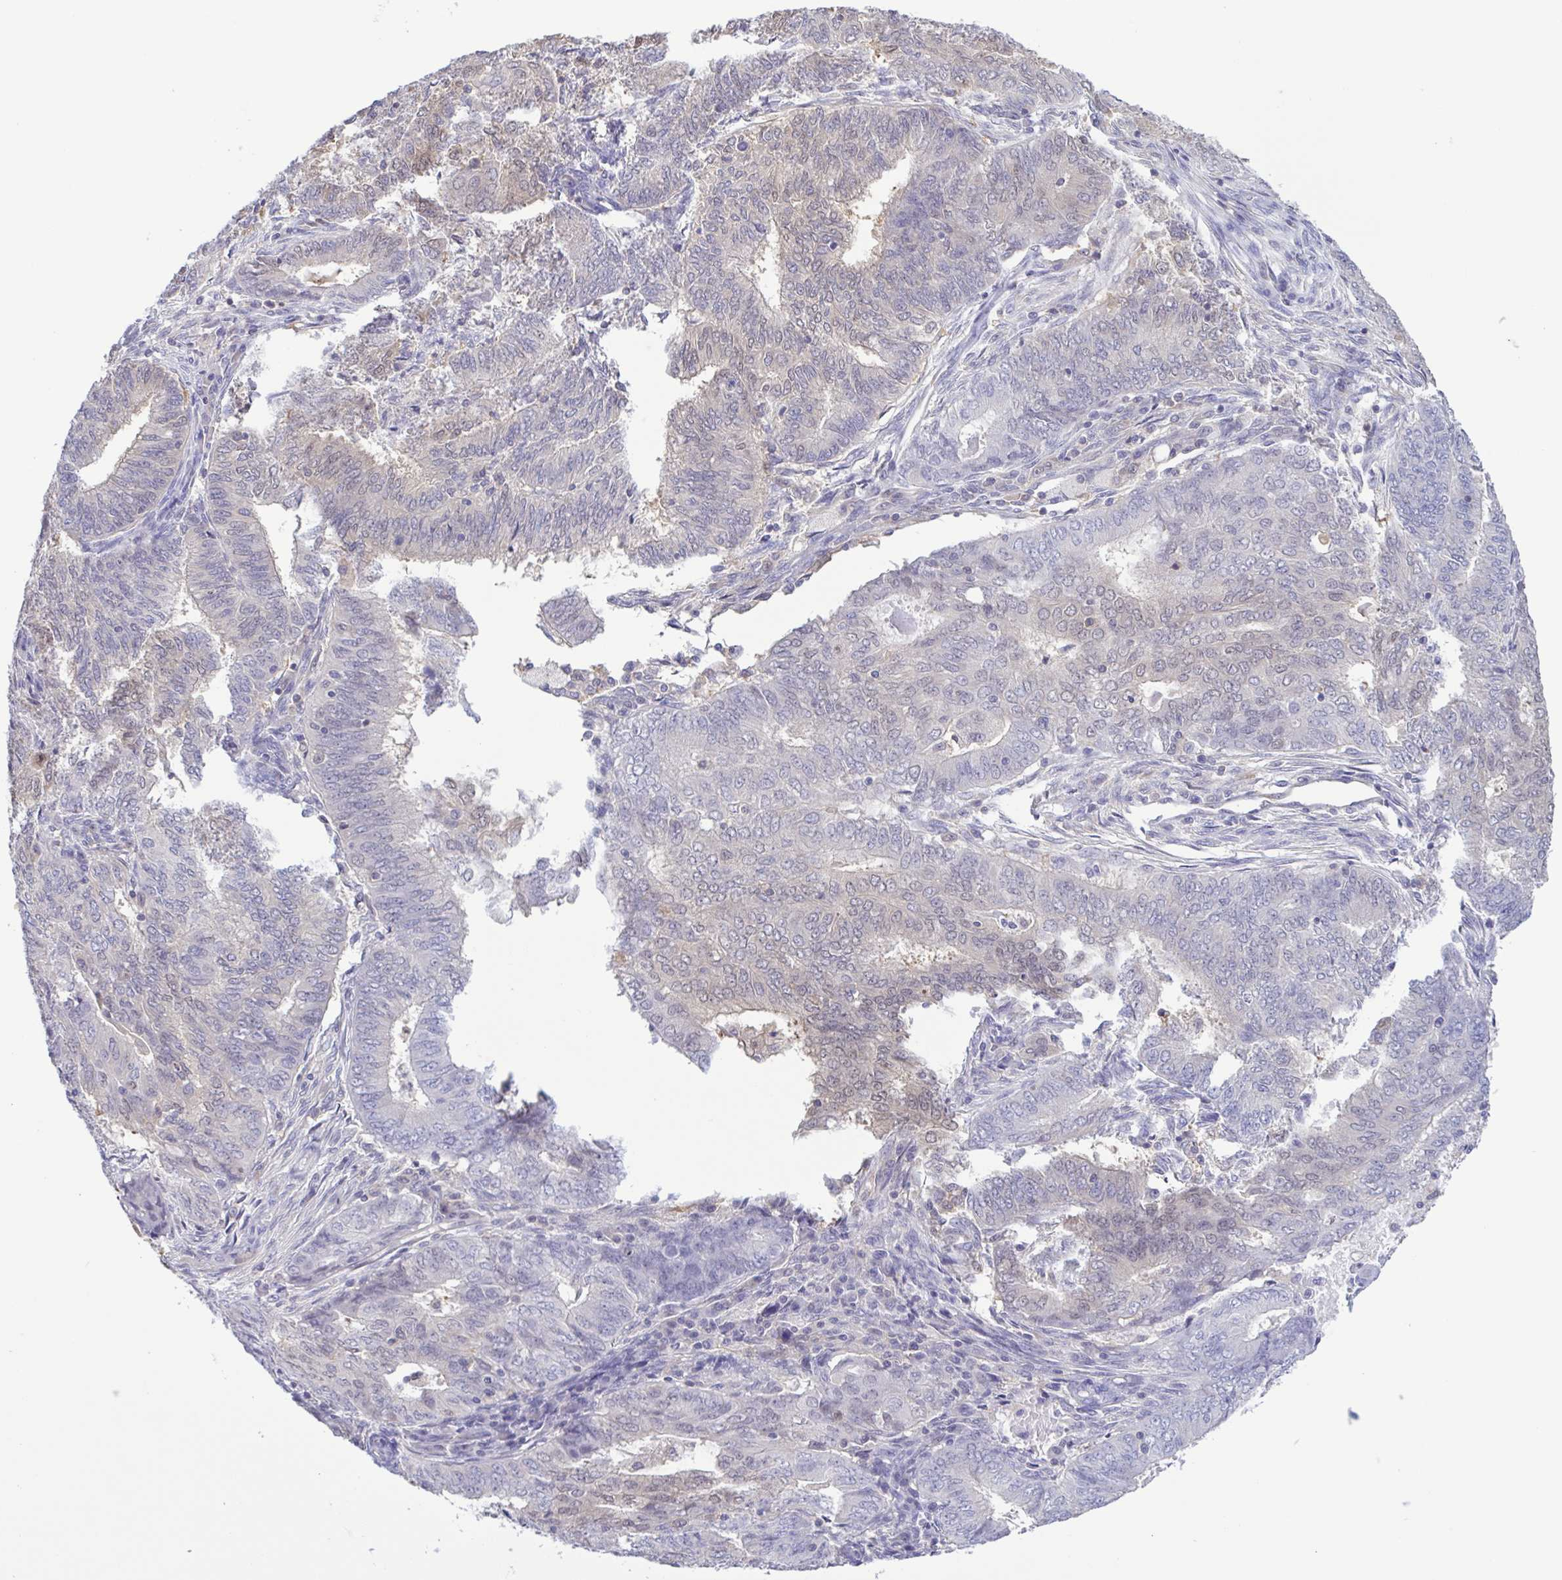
{"staining": {"intensity": "weak", "quantity": "<25%", "location": "cytoplasmic/membranous"}, "tissue": "endometrial cancer", "cell_type": "Tumor cells", "image_type": "cancer", "snomed": [{"axis": "morphology", "description": "Adenocarcinoma, NOS"}, {"axis": "topography", "description": "Endometrium"}], "caption": "An image of adenocarcinoma (endometrial) stained for a protein demonstrates no brown staining in tumor cells. (Brightfield microscopy of DAB (3,3'-diaminobenzidine) IHC at high magnification).", "gene": "LDHC", "patient": {"sex": "female", "age": 62}}